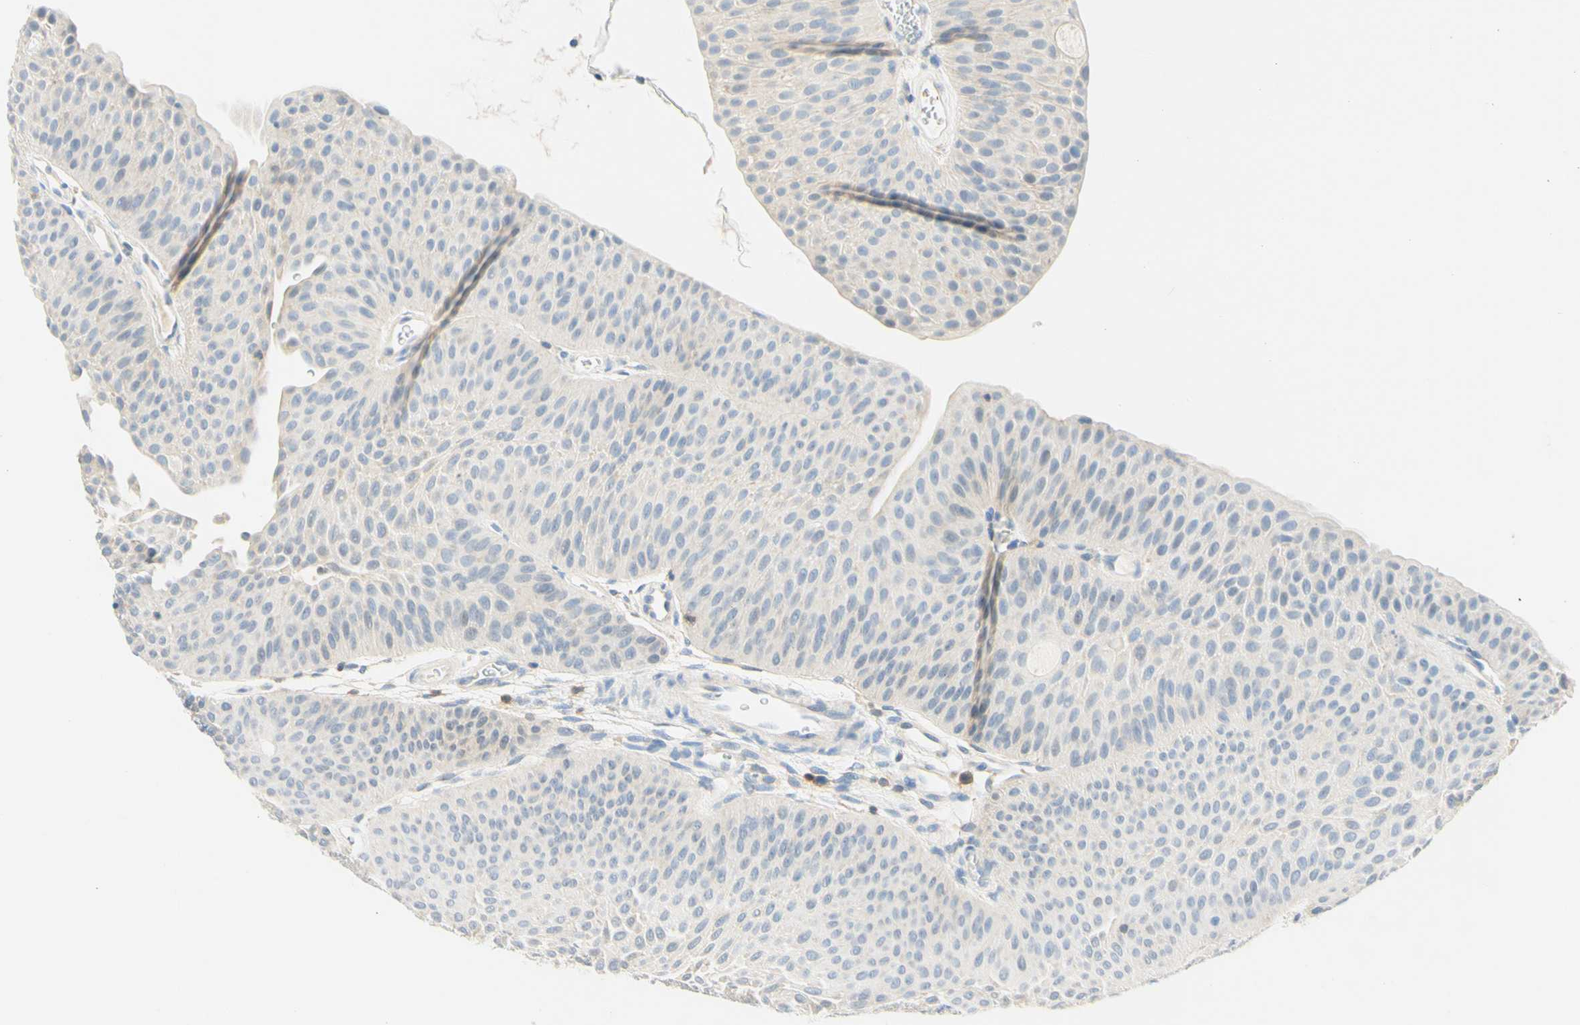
{"staining": {"intensity": "negative", "quantity": "none", "location": "none"}, "tissue": "urothelial cancer", "cell_type": "Tumor cells", "image_type": "cancer", "snomed": [{"axis": "morphology", "description": "Urothelial carcinoma, Low grade"}, {"axis": "topography", "description": "Urinary bladder"}], "caption": "Tumor cells show no significant positivity in urothelial cancer. (DAB (3,3'-diaminobenzidine) IHC visualized using brightfield microscopy, high magnification).", "gene": "LAT", "patient": {"sex": "female", "age": 60}}